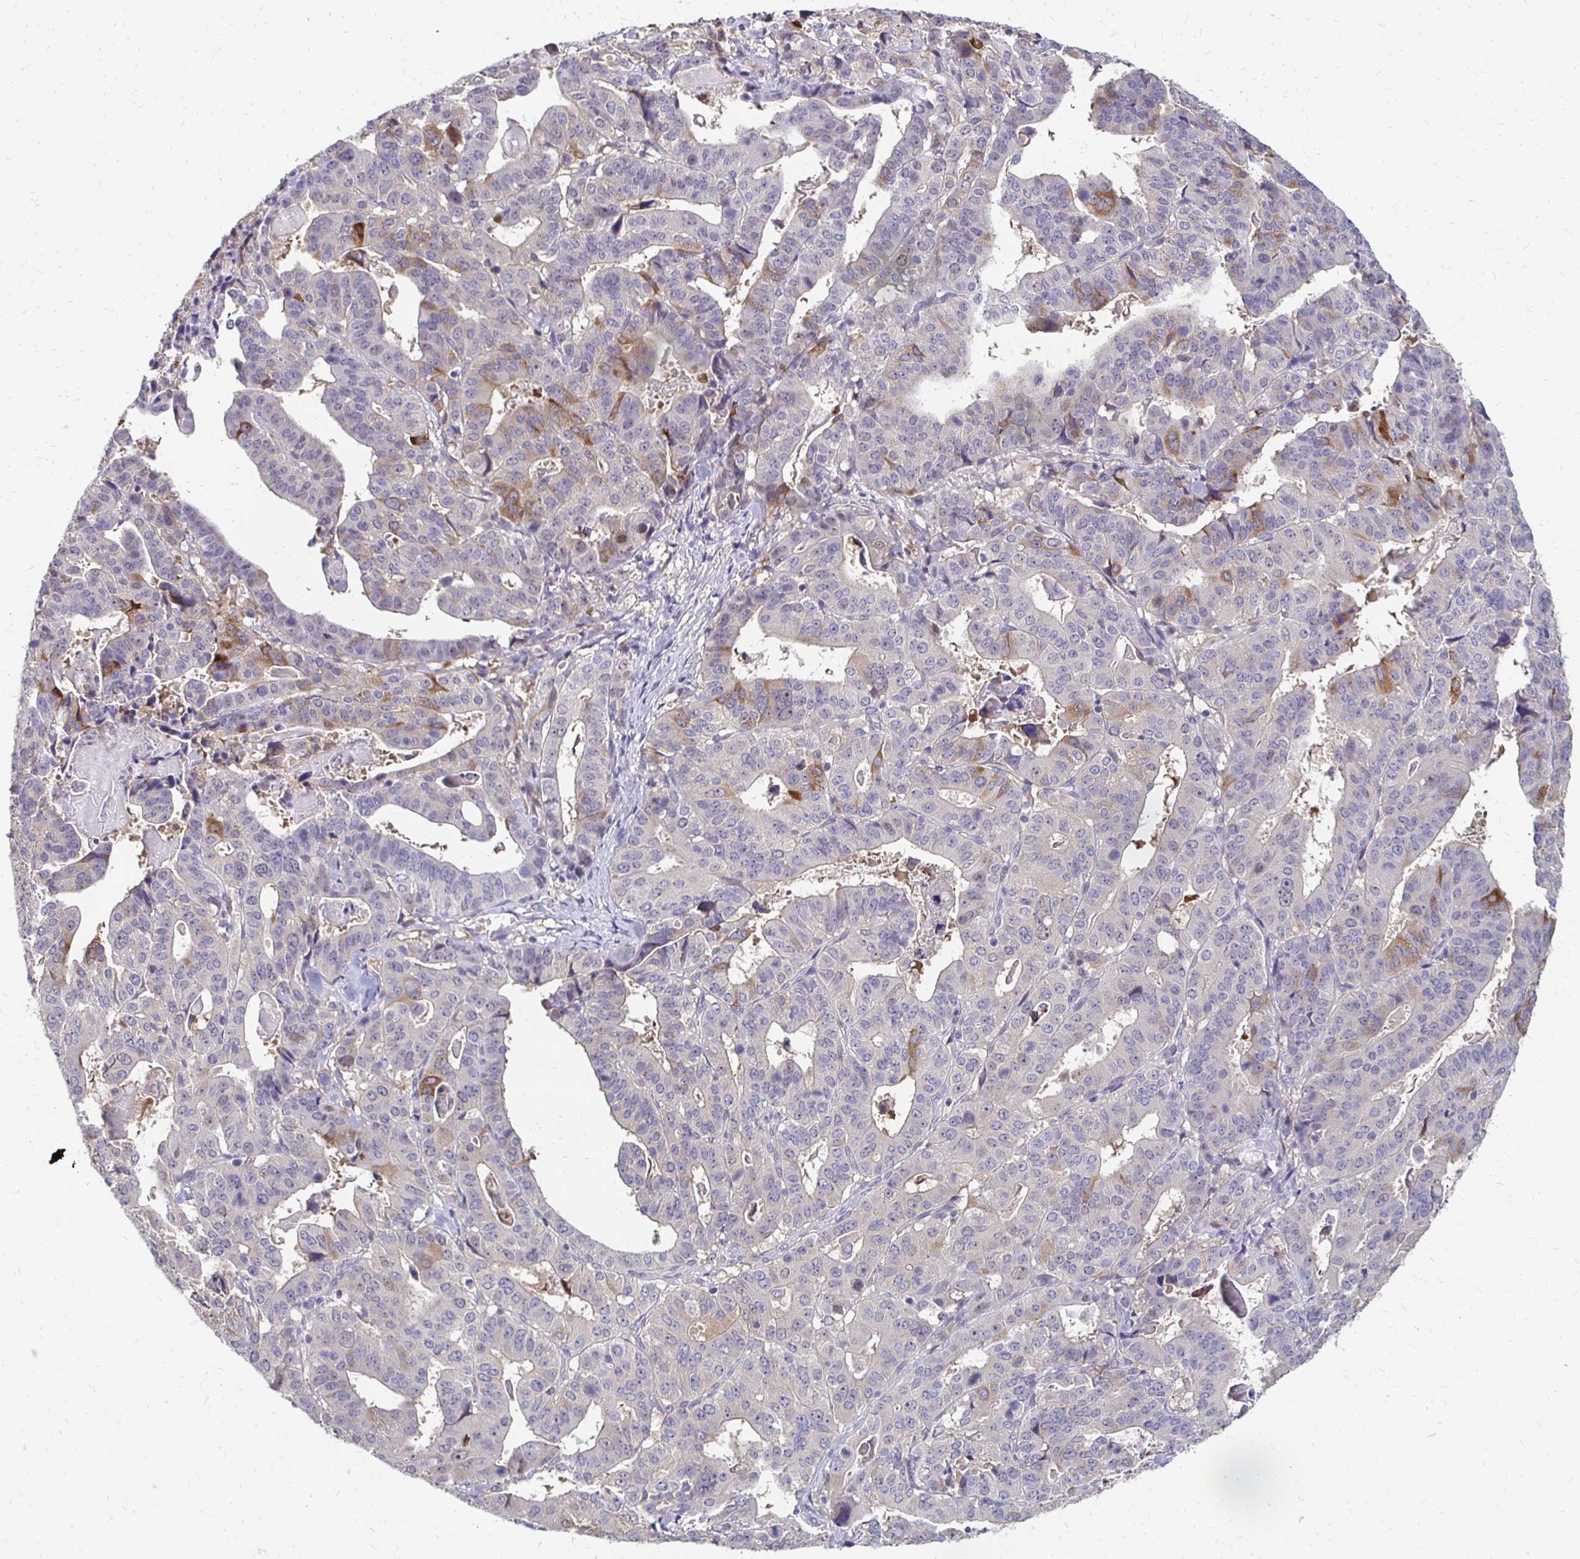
{"staining": {"intensity": "moderate", "quantity": "<25%", "location": "cytoplasmic/membranous"}, "tissue": "stomach cancer", "cell_type": "Tumor cells", "image_type": "cancer", "snomed": [{"axis": "morphology", "description": "Adenocarcinoma, NOS"}, {"axis": "topography", "description": "Stomach"}], "caption": "Tumor cells display low levels of moderate cytoplasmic/membranous staining in approximately <25% of cells in human stomach cancer. The protein is stained brown, and the nuclei are stained in blue (DAB (3,3'-diaminobenzidine) IHC with brightfield microscopy, high magnification).", "gene": "PADI2", "patient": {"sex": "male", "age": 48}}